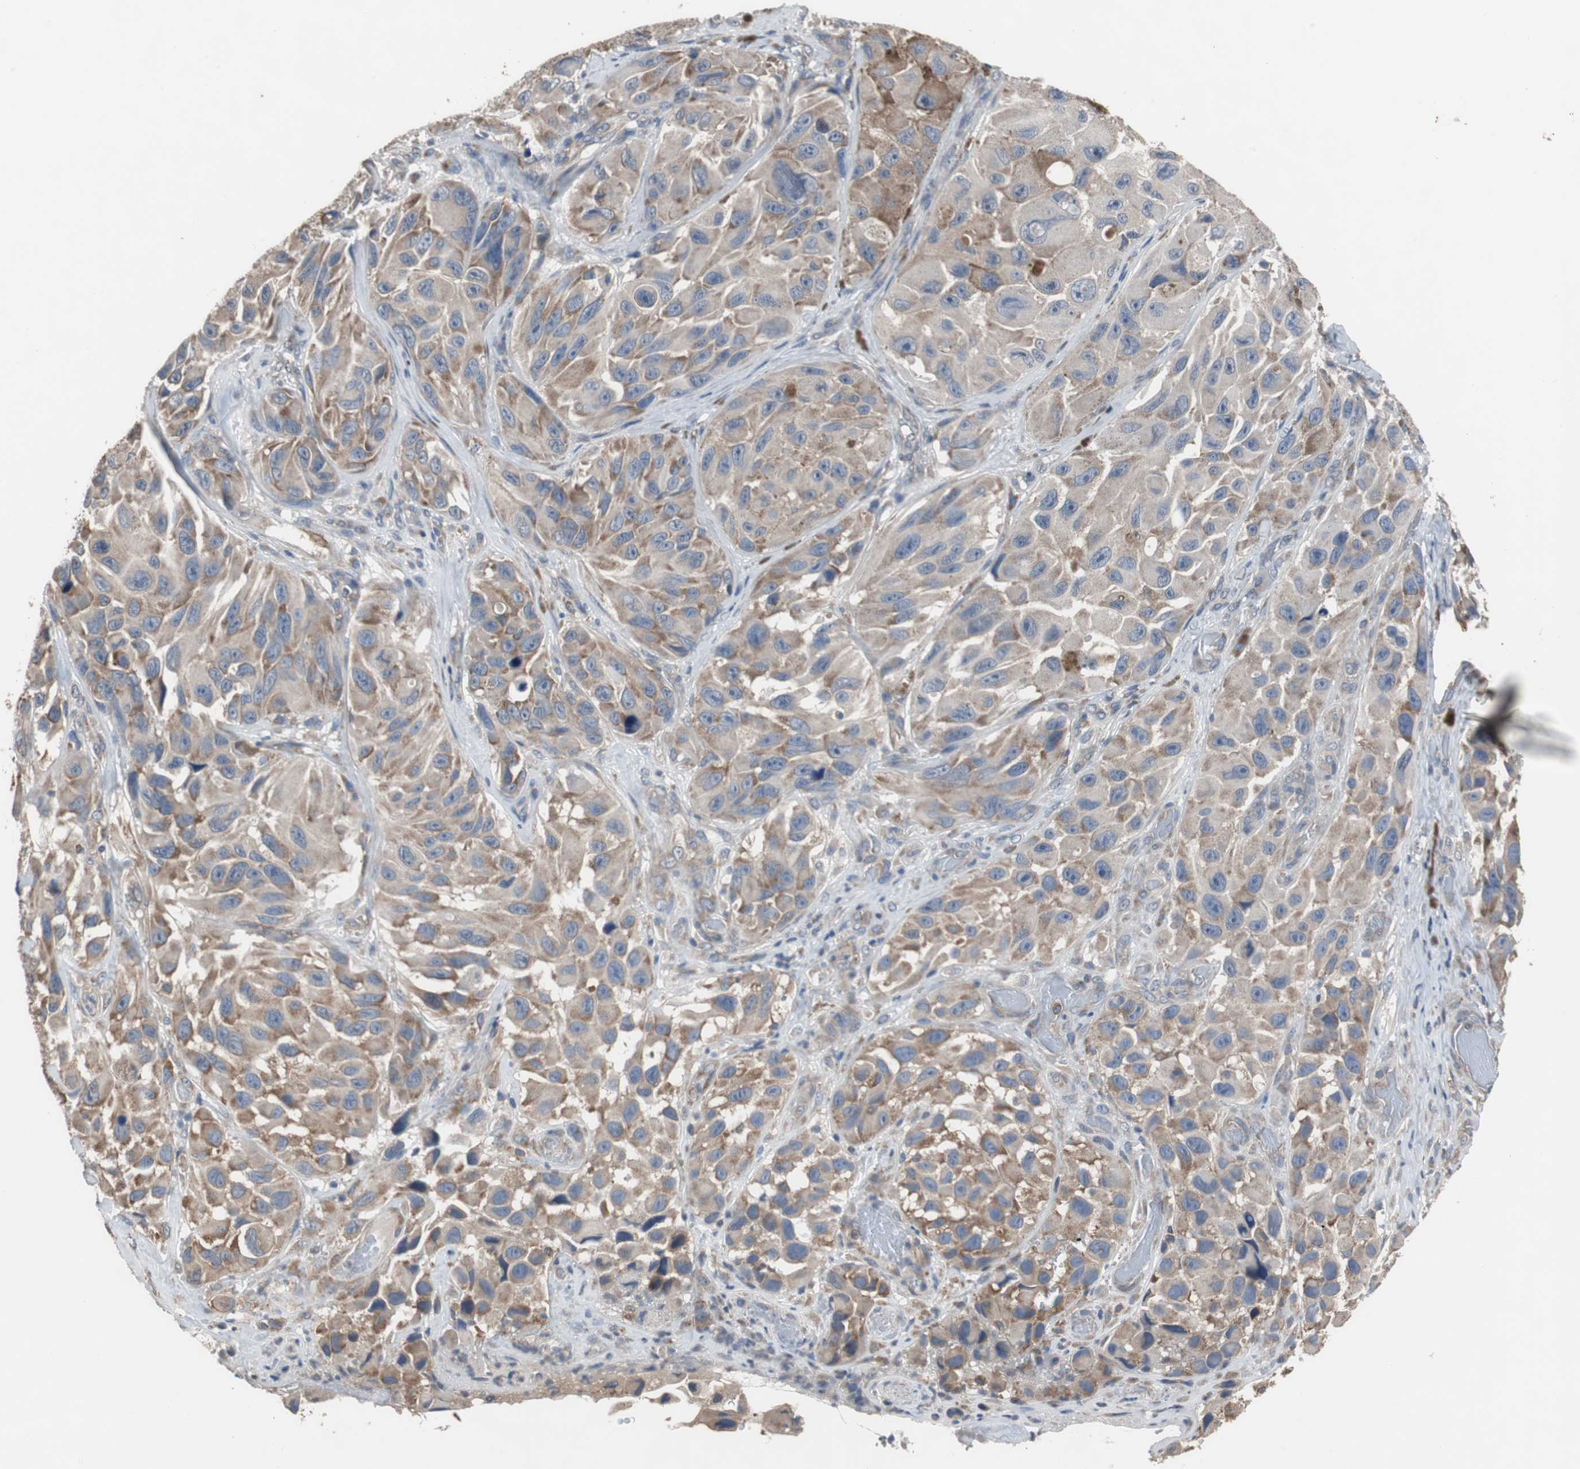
{"staining": {"intensity": "moderate", "quantity": ">75%", "location": "cytoplasmic/membranous"}, "tissue": "melanoma", "cell_type": "Tumor cells", "image_type": "cancer", "snomed": [{"axis": "morphology", "description": "Malignant melanoma, NOS"}, {"axis": "topography", "description": "Skin"}], "caption": "High-magnification brightfield microscopy of malignant melanoma stained with DAB (3,3'-diaminobenzidine) (brown) and counterstained with hematoxylin (blue). tumor cells exhibit moderate cytoplasmic/membranous expression is present in approximately>75% of cells.", "gene": "USP10", "patient": {"sex": "female", "age": 73}}